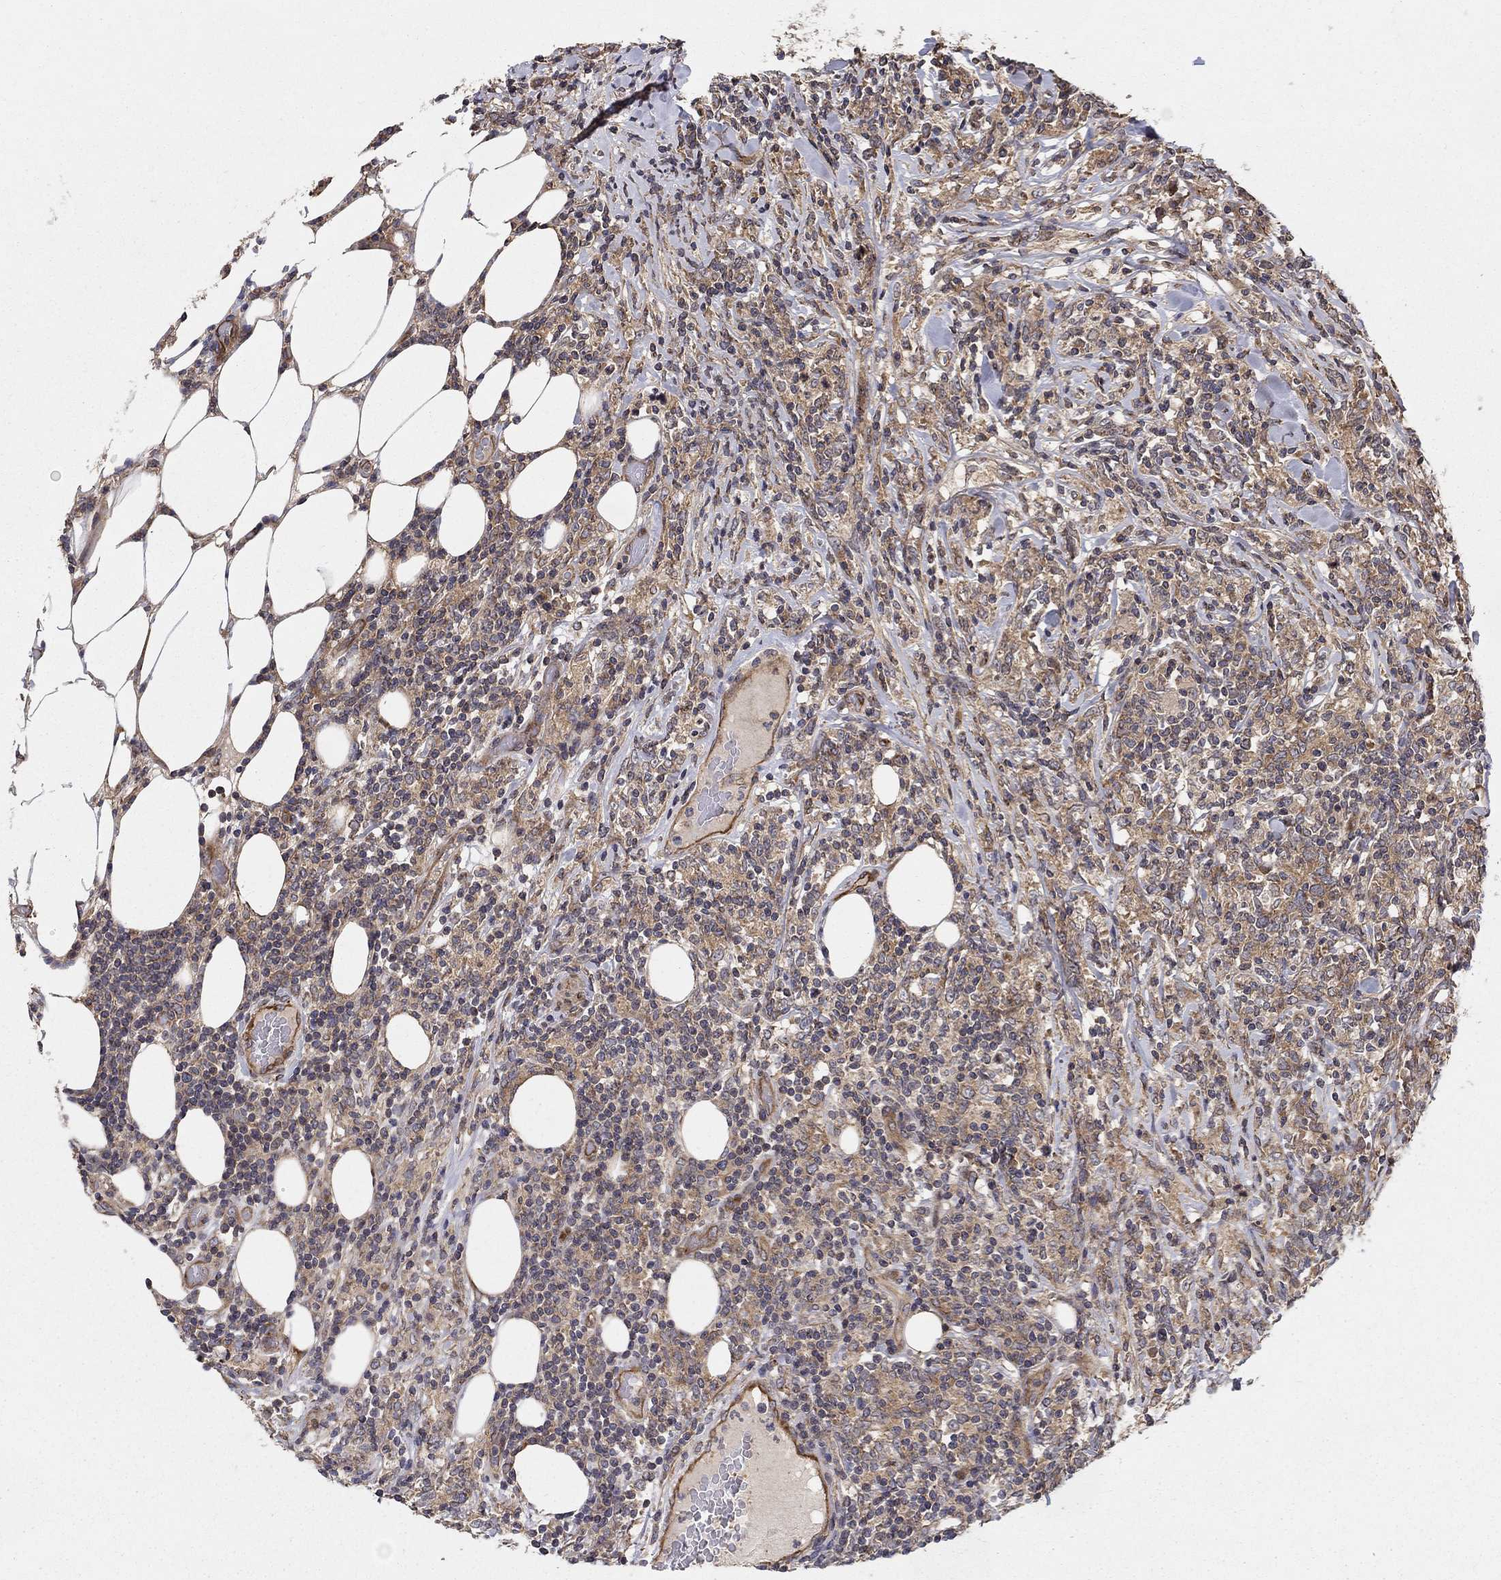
{"staining": {"intensity": "weak", "quantity": ">75%", "location": "cytoplasmic/membranous"}, "tissue": "lymphoma", "cell_type": "Tumor cells", "image_type": "cancer", "snomed": [{"axis": "morphology", "description": "Malignant lymphoma, non-Hodgkin's type, High grade"}, {"axis": "topography", "description": "Lymph node"}], "caption": "The micrograph demonstrates a brown stain indicating the presence of a protein in the cytoplasmic/membranous of tumor cells in lymphoma. (IHC, brightfield microscopy, high magnification).", "gene": "BMERB1", "patient": {"sex": "female", "age": 84}}